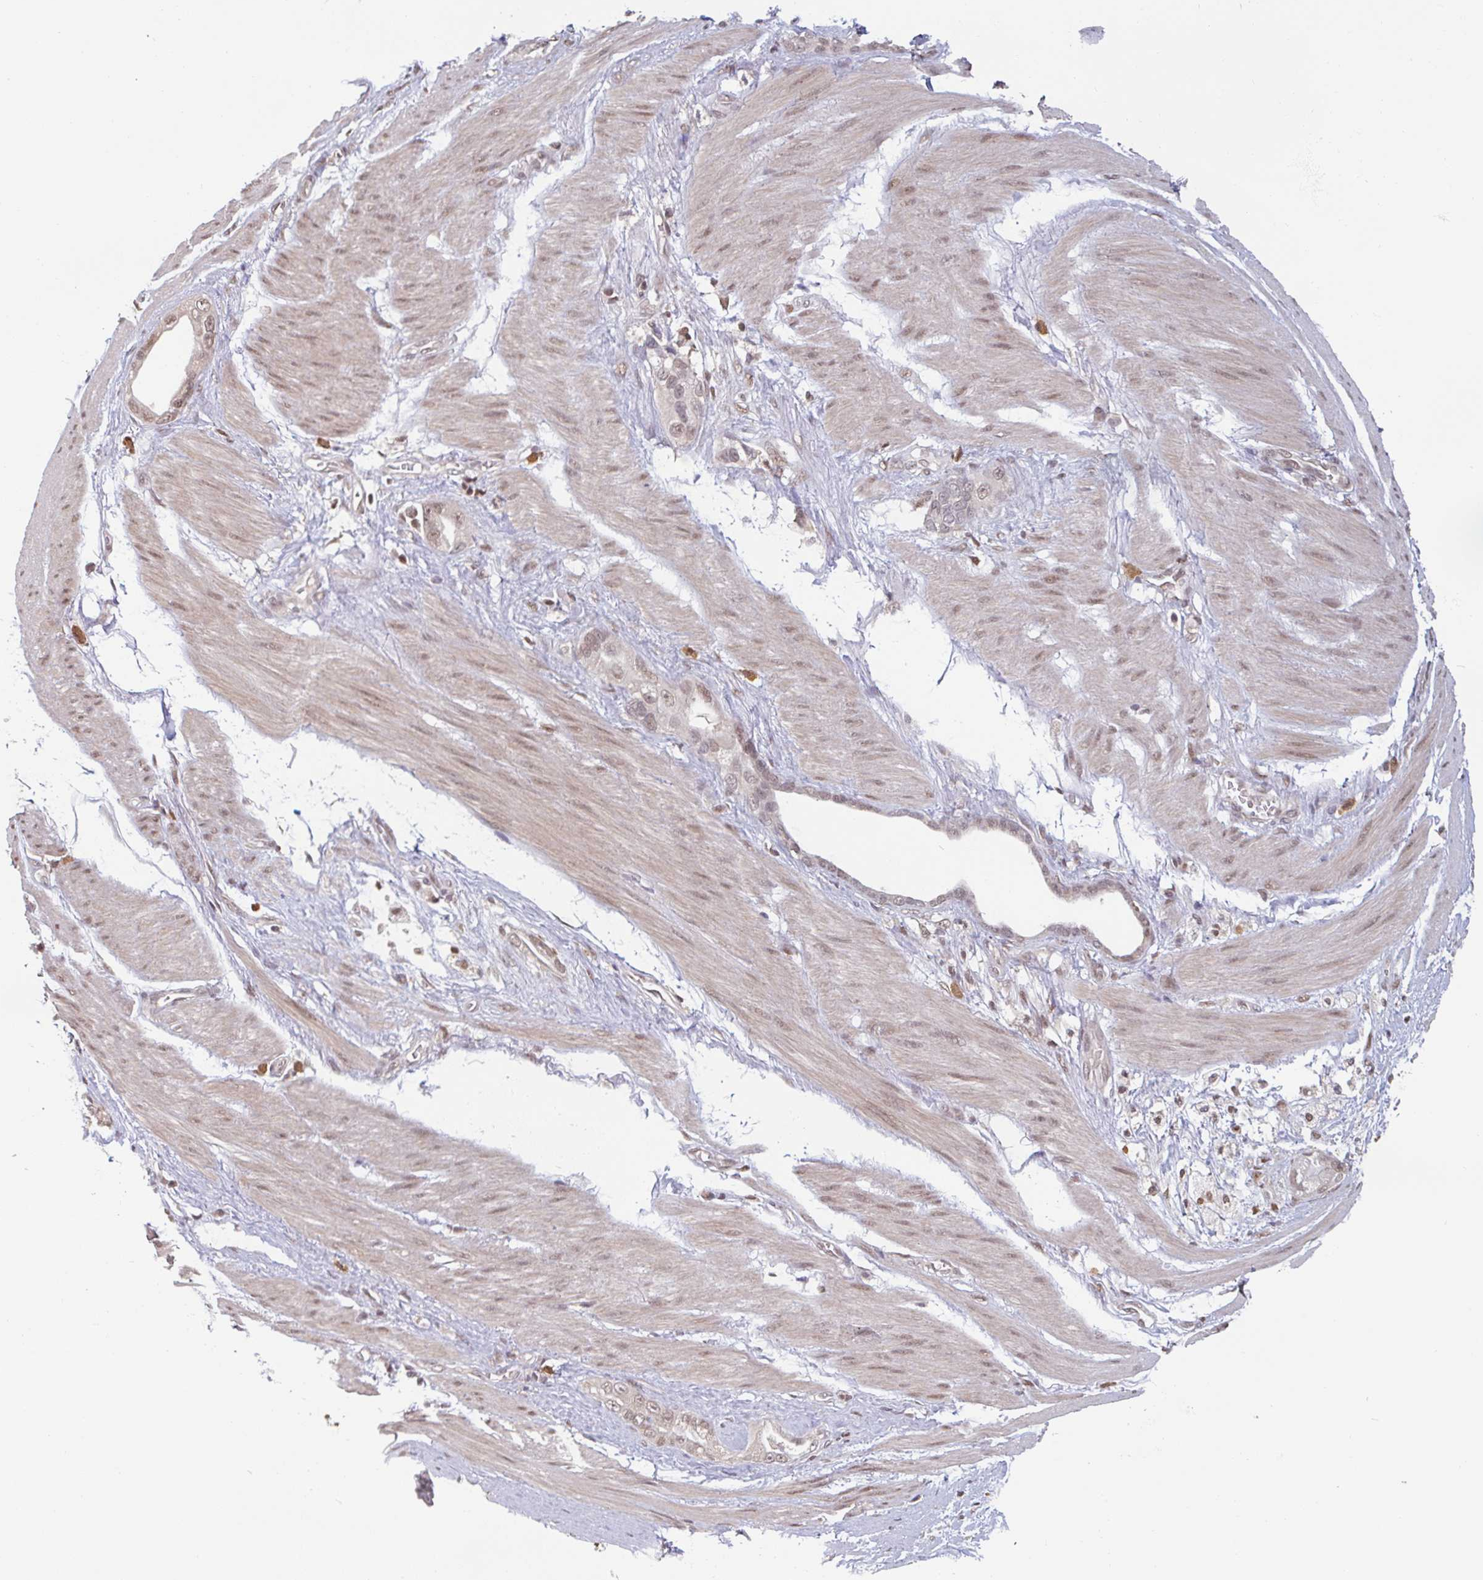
{"staining": {"intensity": "weak", "quantity": ">75%", "location": "nuclear"}, "tissue": "stomach cancer", "cell_type": "Tumor cells", "image_type": "cancer", "snomed": [{"axis": "morphology", "description": "Adenocarcinoma, NOS"}, {"axis": "topography", "description": "Stomach"}], "caption": "Immunohistochemistry (DAB) staining of human stomach cancer shows weak nuclear protein positivity in approximately >75% of tumor cells. The protein of interest is stained brown, and the nuclei are stained in blue (DAB (3,3'-diaminobenzidine) IHC with brightfield microscopy, high magnification).", "gene": "DR1", "patient": {"sex": "male", "age": 55}}